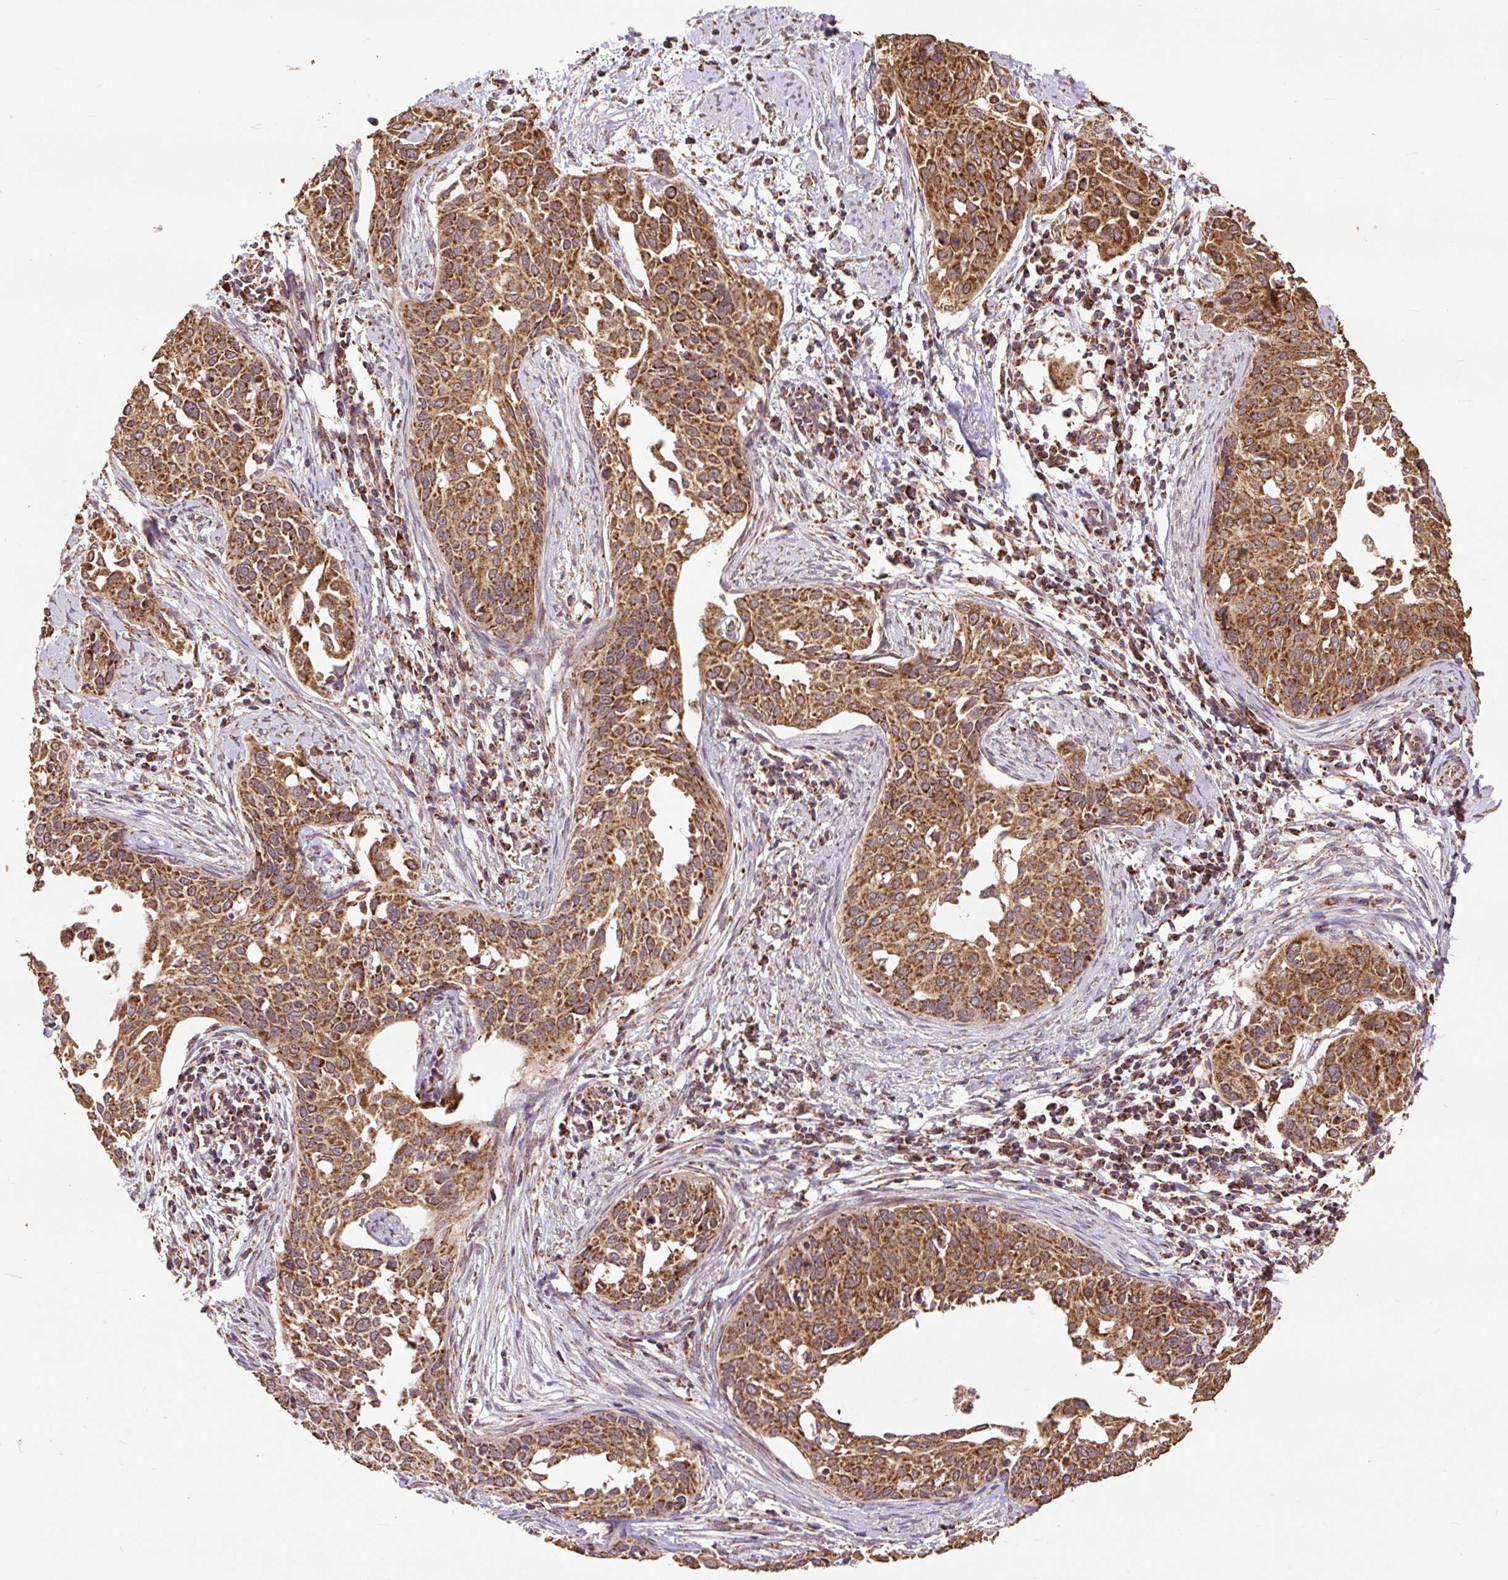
{"staining": {"intensity": "moderate", "quantity": ">75%", "location": "cytoplasmic/membranous"}, "tissue": "cervical cancer", "cell_type": "Tumor cells", "image_type": "cancer", "snomed": [{"axis": "morphology", "description": "Squamous cell carcinoma, NOS"}, {"axis": "topography", "description": "Cervix"}], "caption": "Immunohistochemical staining of squamous cell carcinoma (cervical) shows medium levels of moderate cytoplasmic/membranous protein staining in about >75% of tumor cells.", "gene": "ATP5F1A", "patient": {"sex": "female", "age": 44}}